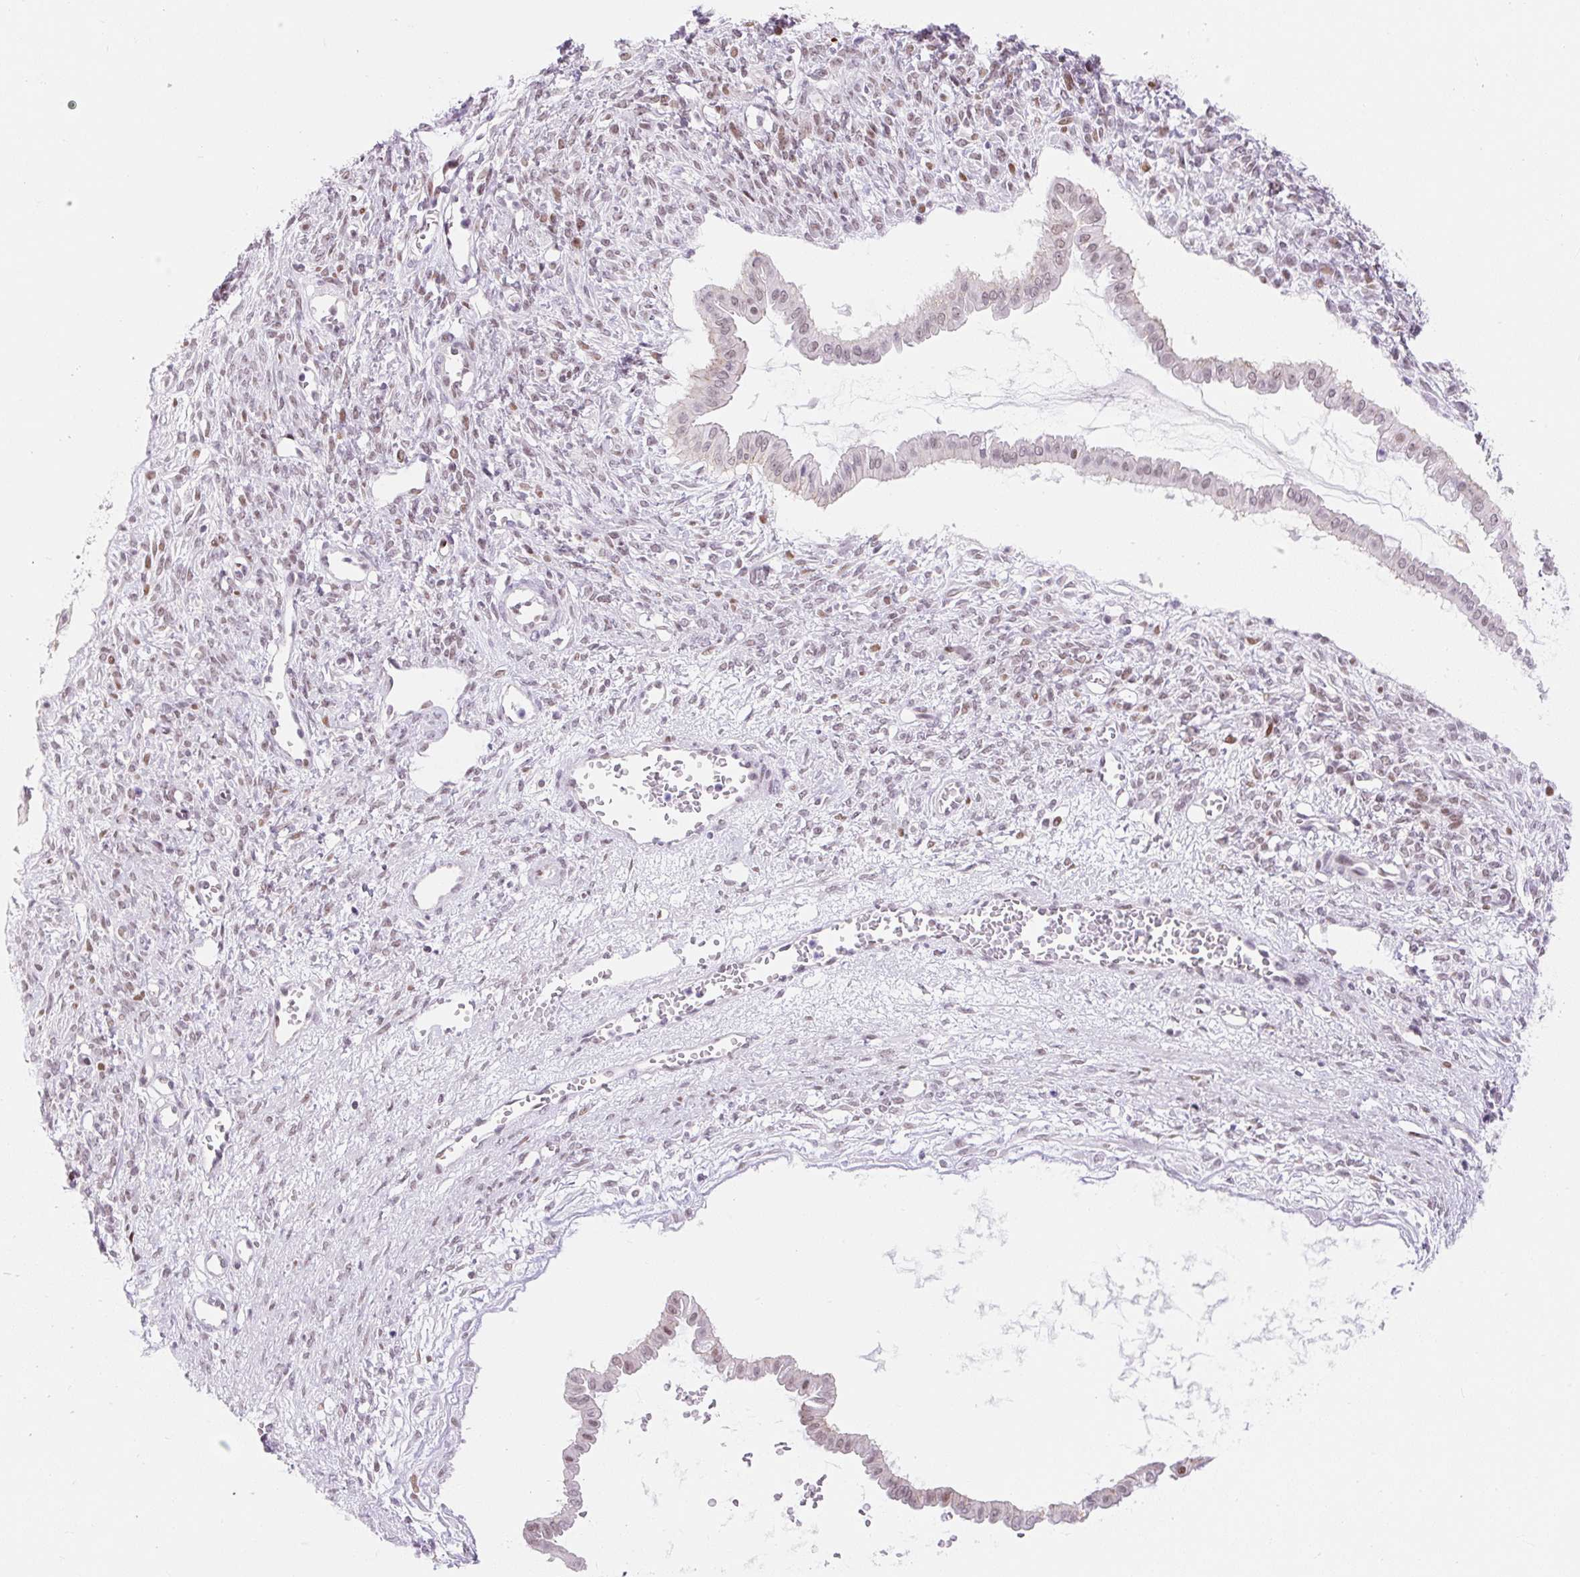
{"staining": {"intensity": "weak", "quantity": ">75%", "location": "nuclear"}, "tissue": "ovarian cancer", "cell_type": "Tumor cells", "image_type": "cancer", "snomed": [{"axis": "morphology", "description": "Cystadenocarcinoma, mucinous, NOS"}, {"axis": "topography", "description": "Ovary"}], "caption": "A high-resolution photomicrograph shows immunohistochemistry (IHC) staining of ovarian cancer, which displays weak nuclear expression in approximately >75% of tumor cells.", "gene": "H2BW1", "patient": {"sex": "female", "age": 73}}